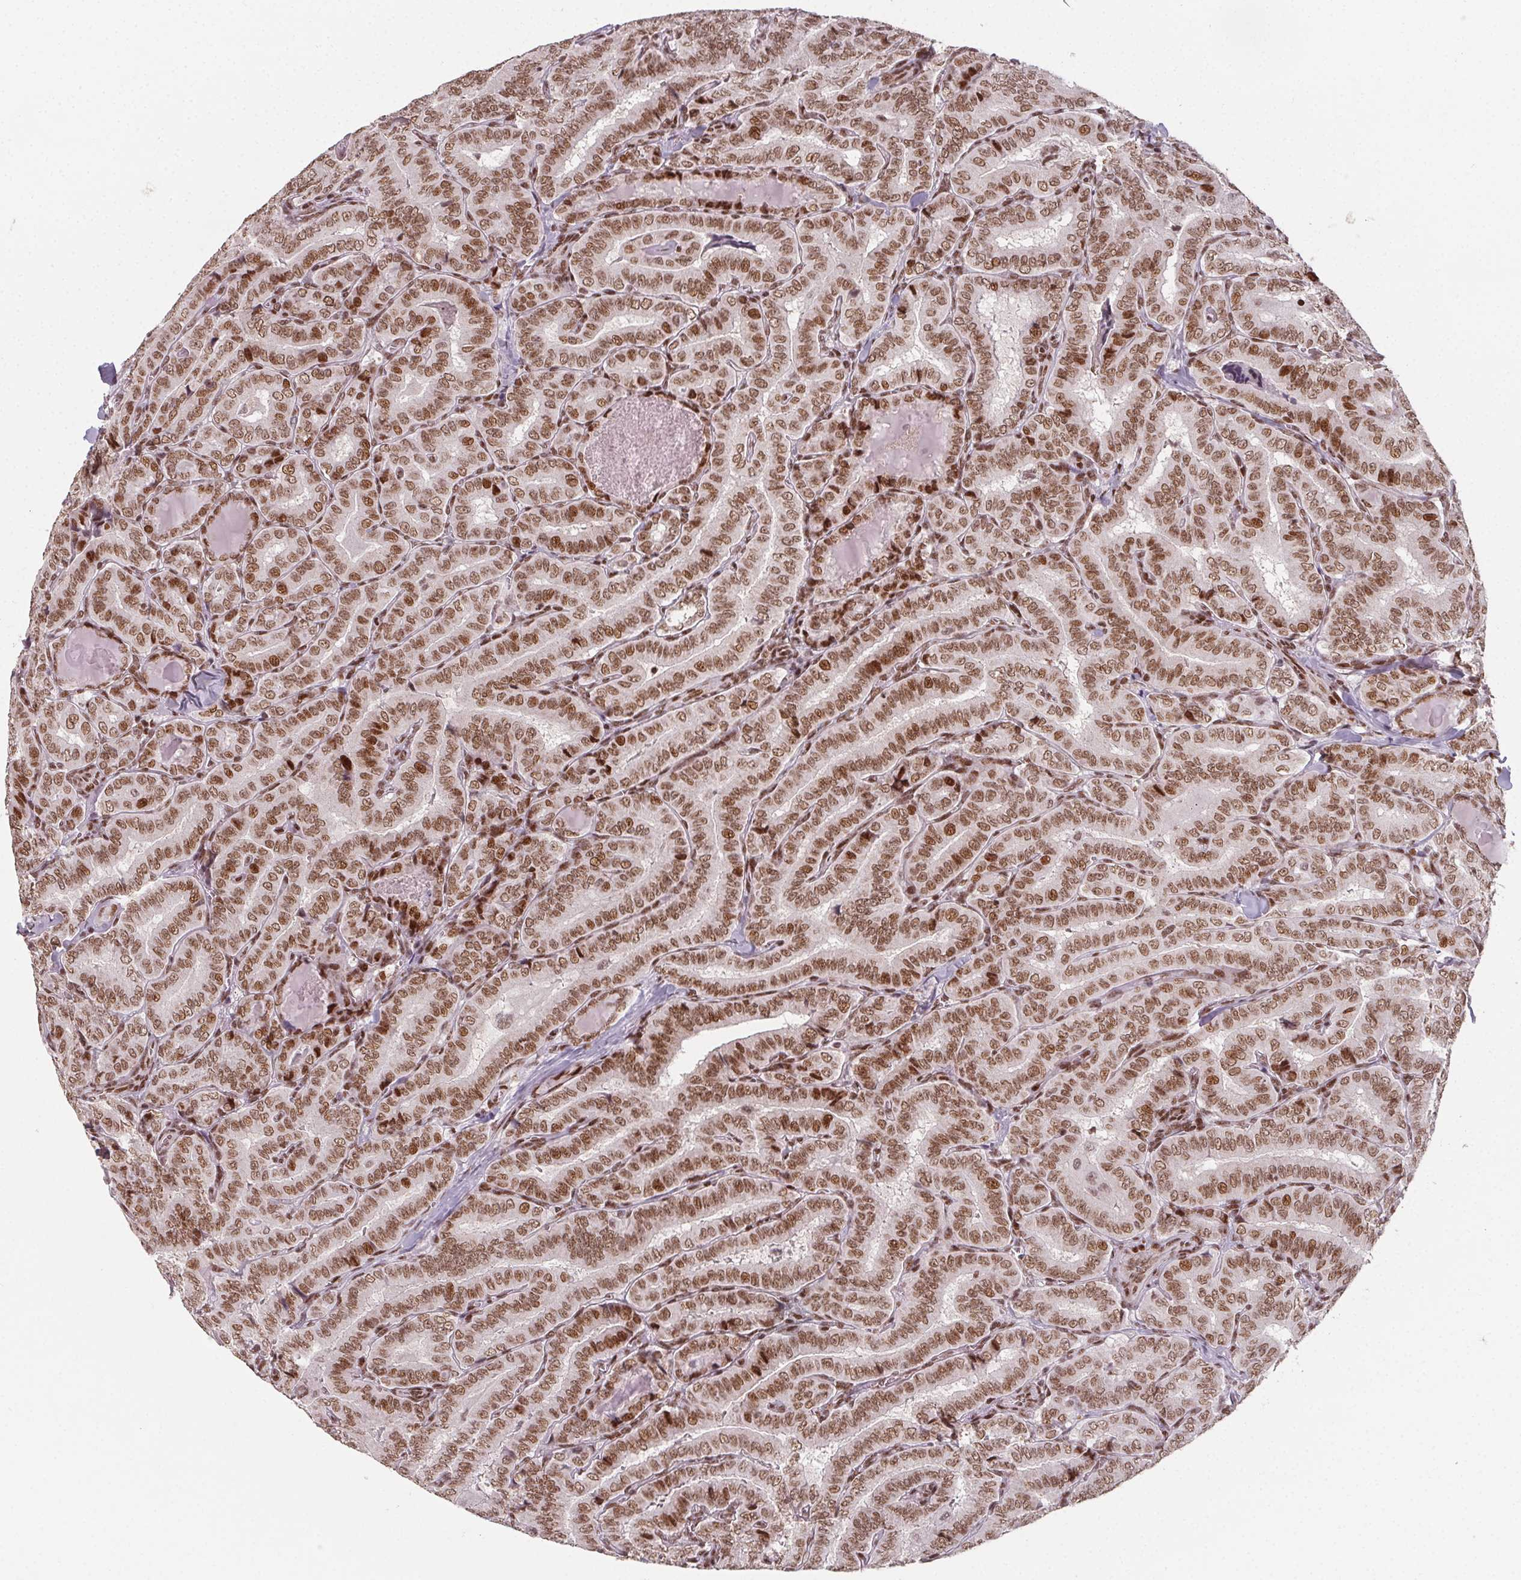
{"staining": {"intensity": "moderate", "quantity": ">75%", "location": "nuclear"}, "tissue": "thyroid cancer", "cell_type": "Tumor cells", "image_type": "cancer", "snomed": [{"axis": "morphology", "description": "Papillary adenocarcinoma, NOS"}, {"axis": "morphology", "description": "Papillary adenoma metastatic"}, {"axis": "topography", "description": "Thyroid gland"}], "caption": "Immunohistochemistry (IHC) histopathology image of papillary adenoma metastatic (thyroid) stained for a protein (brown), which reveals medium levels of moderate nuclear positivity in approximately >75% of tumor cells.", "gene": "KMT2A", "patient": {"sex": "female", "age": 50}}